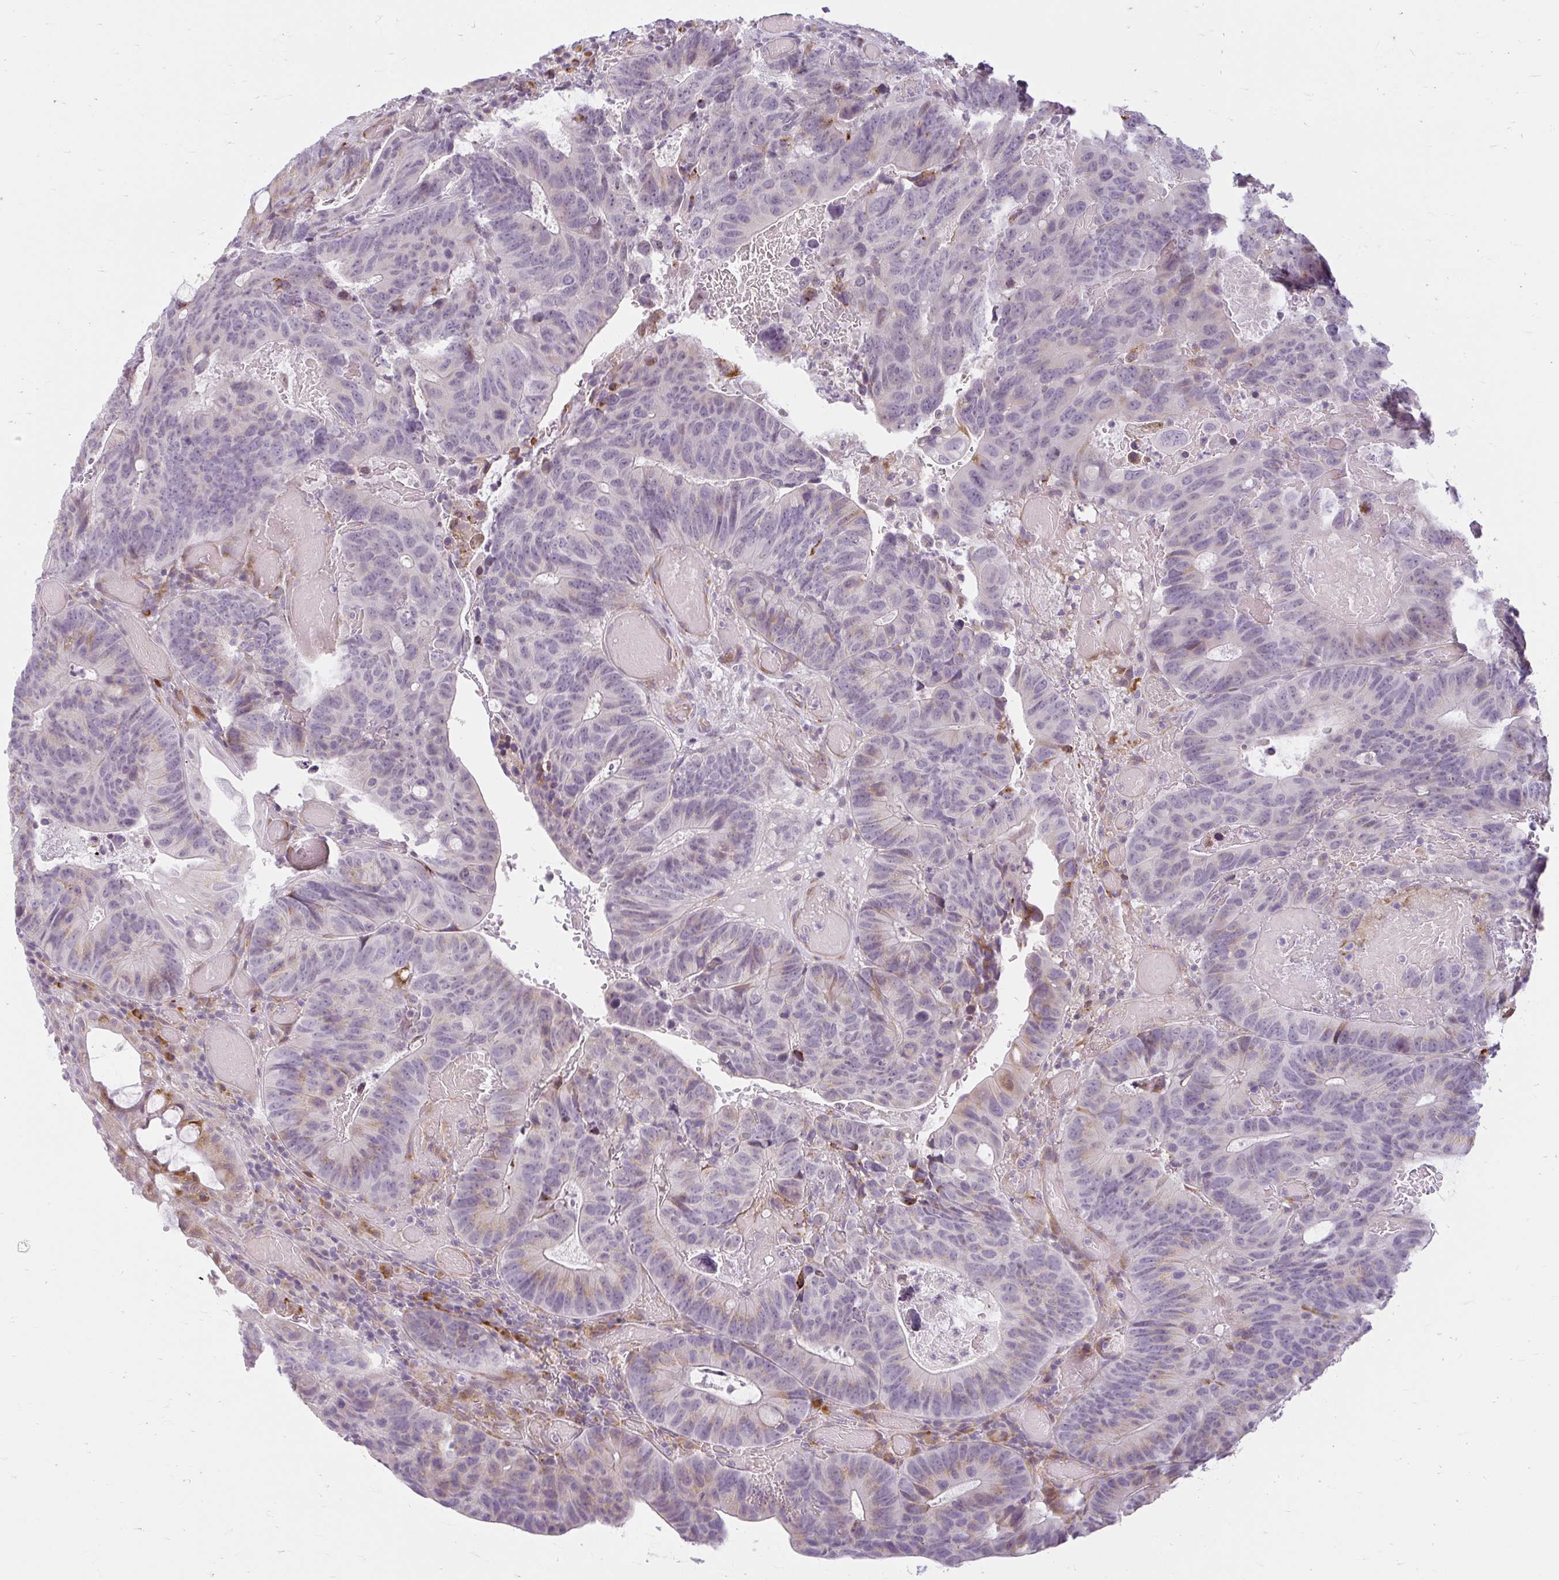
{"staining": {"intensity": "weak", "quantity": "<25%", "location": "cytoplasmic/membranous"}, "tissue": "colorectal cancer", "cell_type": "Tumor cells", "image_type": "cancer", "snomed": [{"axis": "morphology", "description": "Adenocarcinoma, NOS"}, {"axis": "topography", "description": "Colon"}], "caption": "High power microscopy micrograph of an immunohistochemistry histopathology image of colorectal adenocarcinoma, revealing no significant expression in tumor cells.", "gene": "ZFYVE26", "patient": {"sex": "male", "age": 87}}